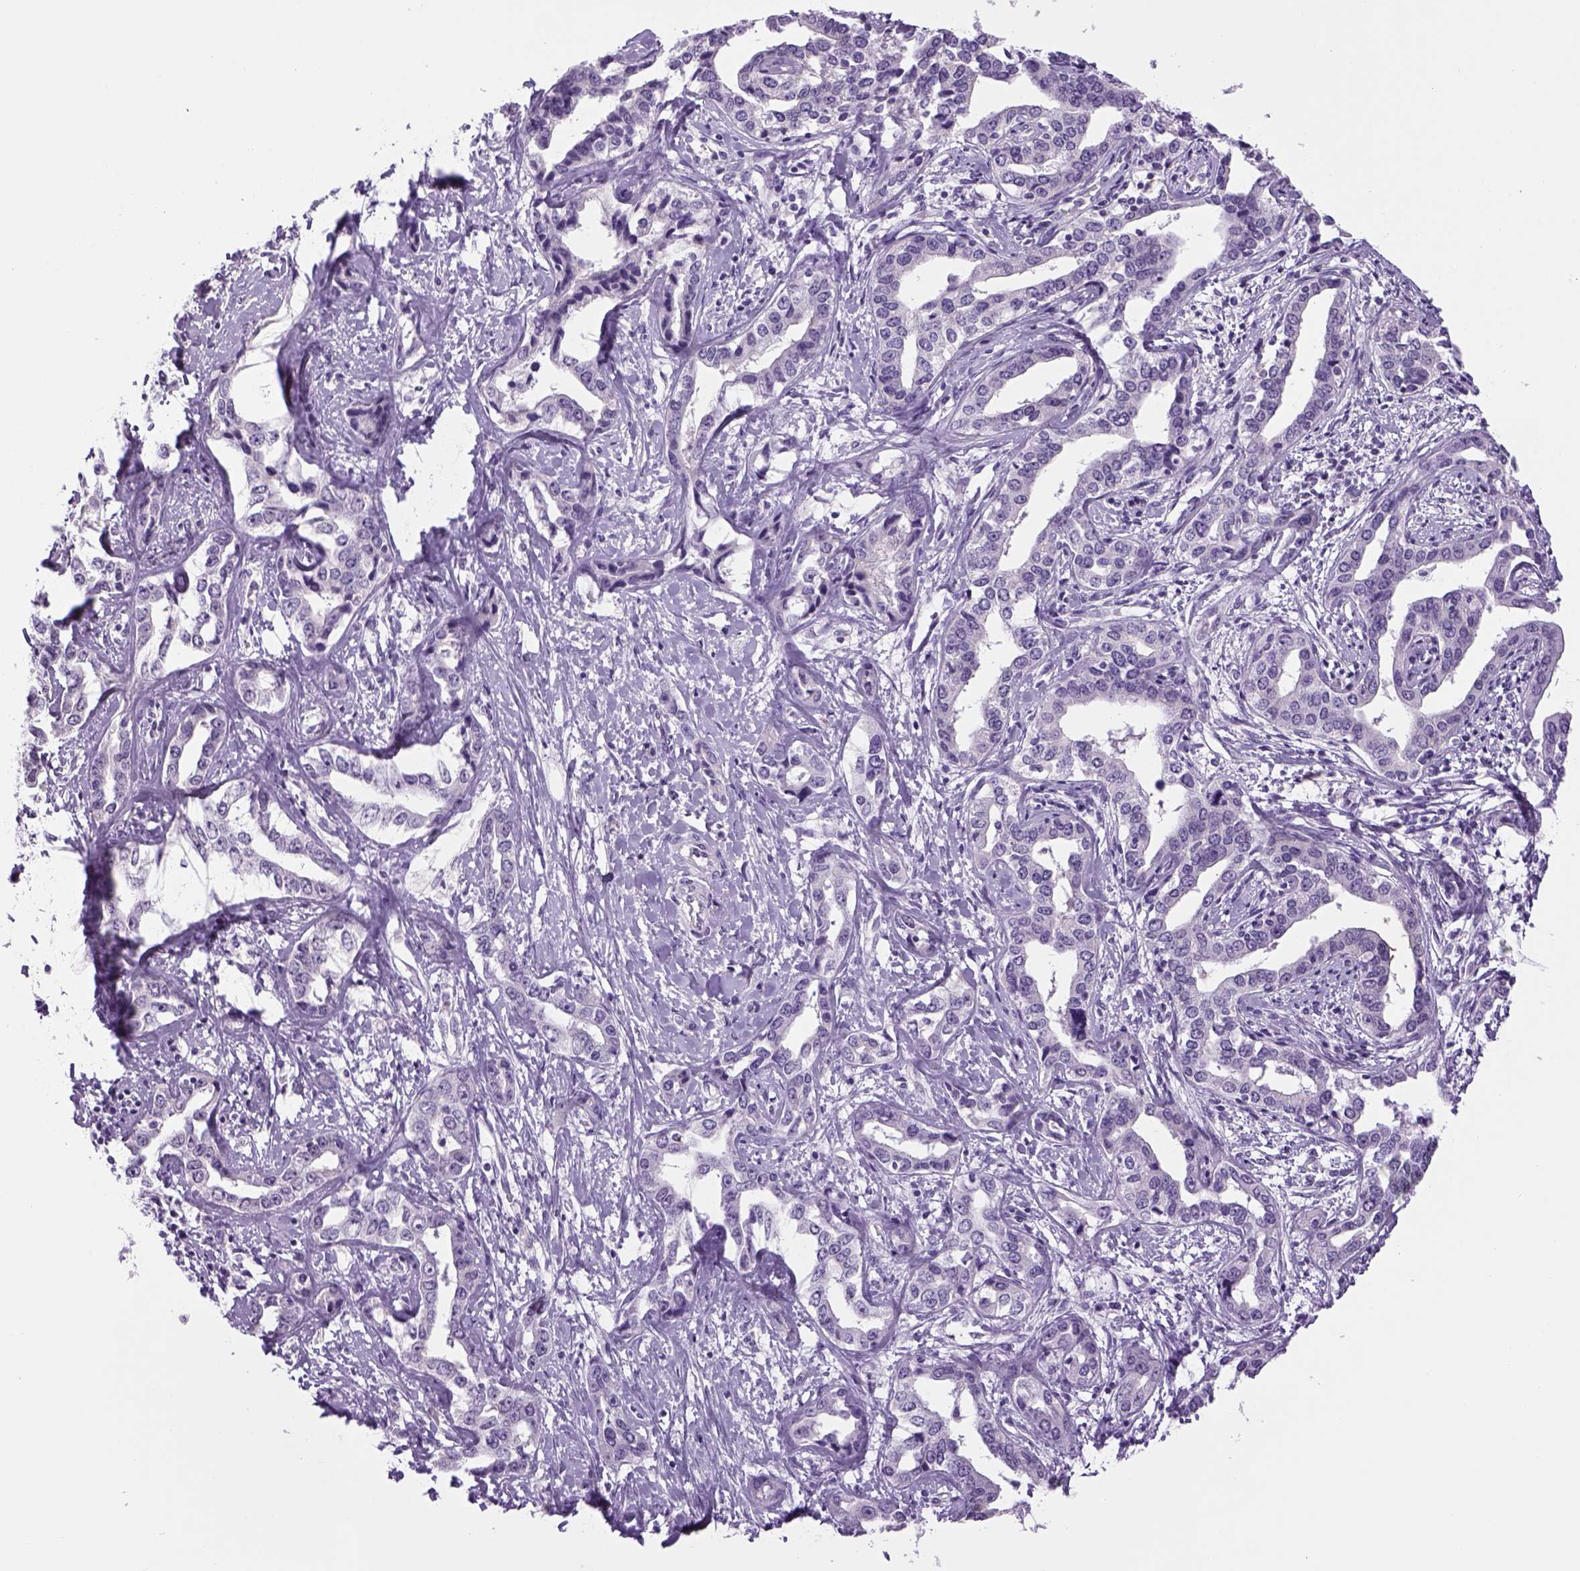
{"staining": {"intensity": "negative", "quantity": "none", "location": "none"}, "tissue": "liver cancer", "cell_type": "Tumor cells", "image_type": "cancer", "snomed": [{"axis": "morphology", "description": "Cholangiocarcinoma"}, {"axis": "topography", "description": "Liver"}], "caption": "Tumor cells are negative for brown protein staining in cholangiocarcinoma (liver). (DAB (3,3'-diaminobenzidine) IHC with hematoxylin counter stain).", "gene": "DBH", "patient": {"sex": "male", "age": 59}}